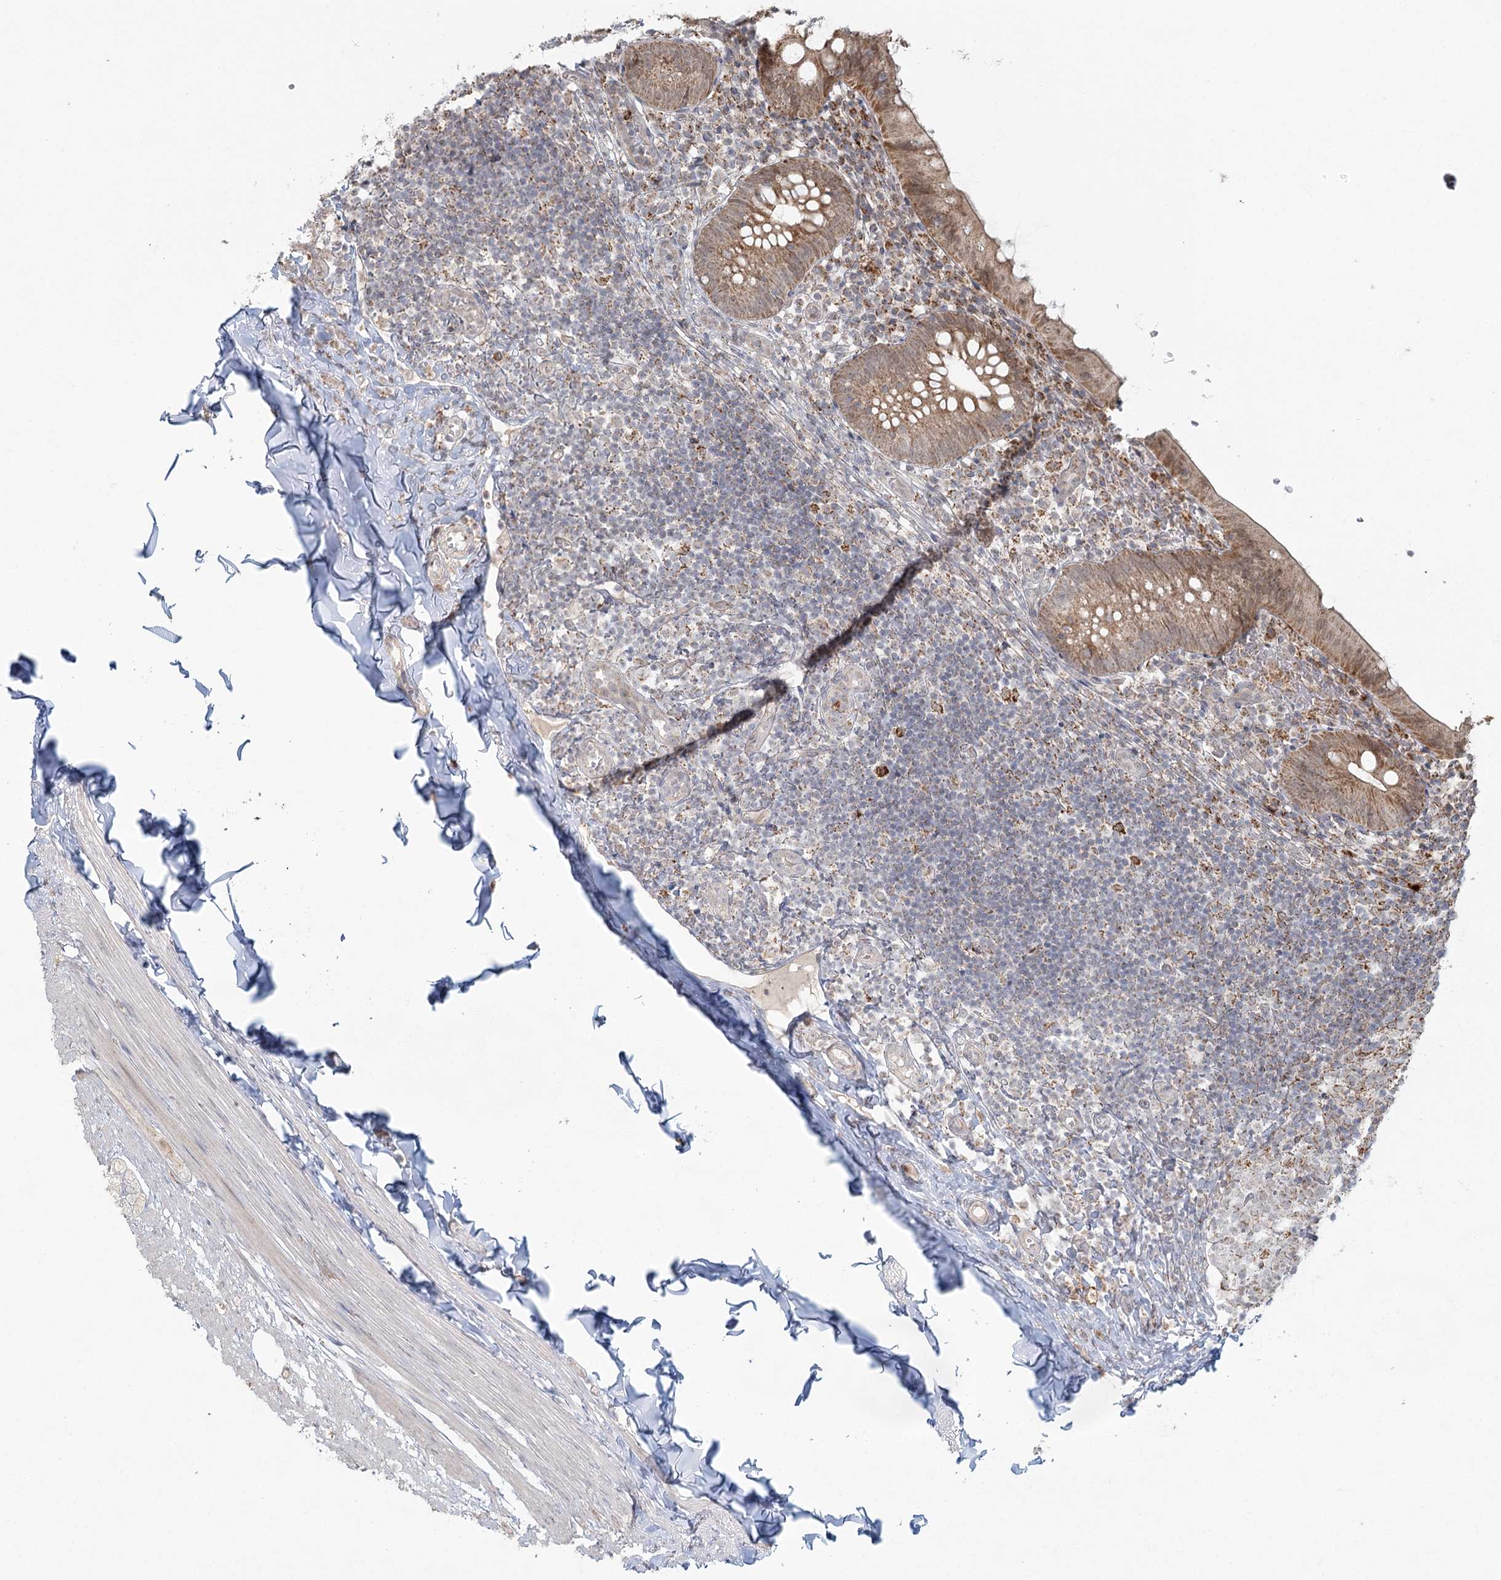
{"staining": {"intensity": "moderate", "quantity": ">75%", "location": "cytoplasmic/membranous,nuclear"}, "tissue": "appendix", "cell_type": "Glandular cells", "image_type": "normal", "snomed": [{"axis": "morphology", "description": "Normal tissue, NOS"}, {"axis": "topography", "description": "Appendix"}], "caption": "Immunohistochemistry micrograph of unremarkable appendix: appendix stained using IHC reveals medium levels of moderate protein expression localized specifically in the cytoplasmic/membranous,nuclear of glandular cells, appearing as a cytoplasmic/membranous,nuclear brown color.", "gene": "LACTB", "patient": {"sex": "male", "age": 8}}